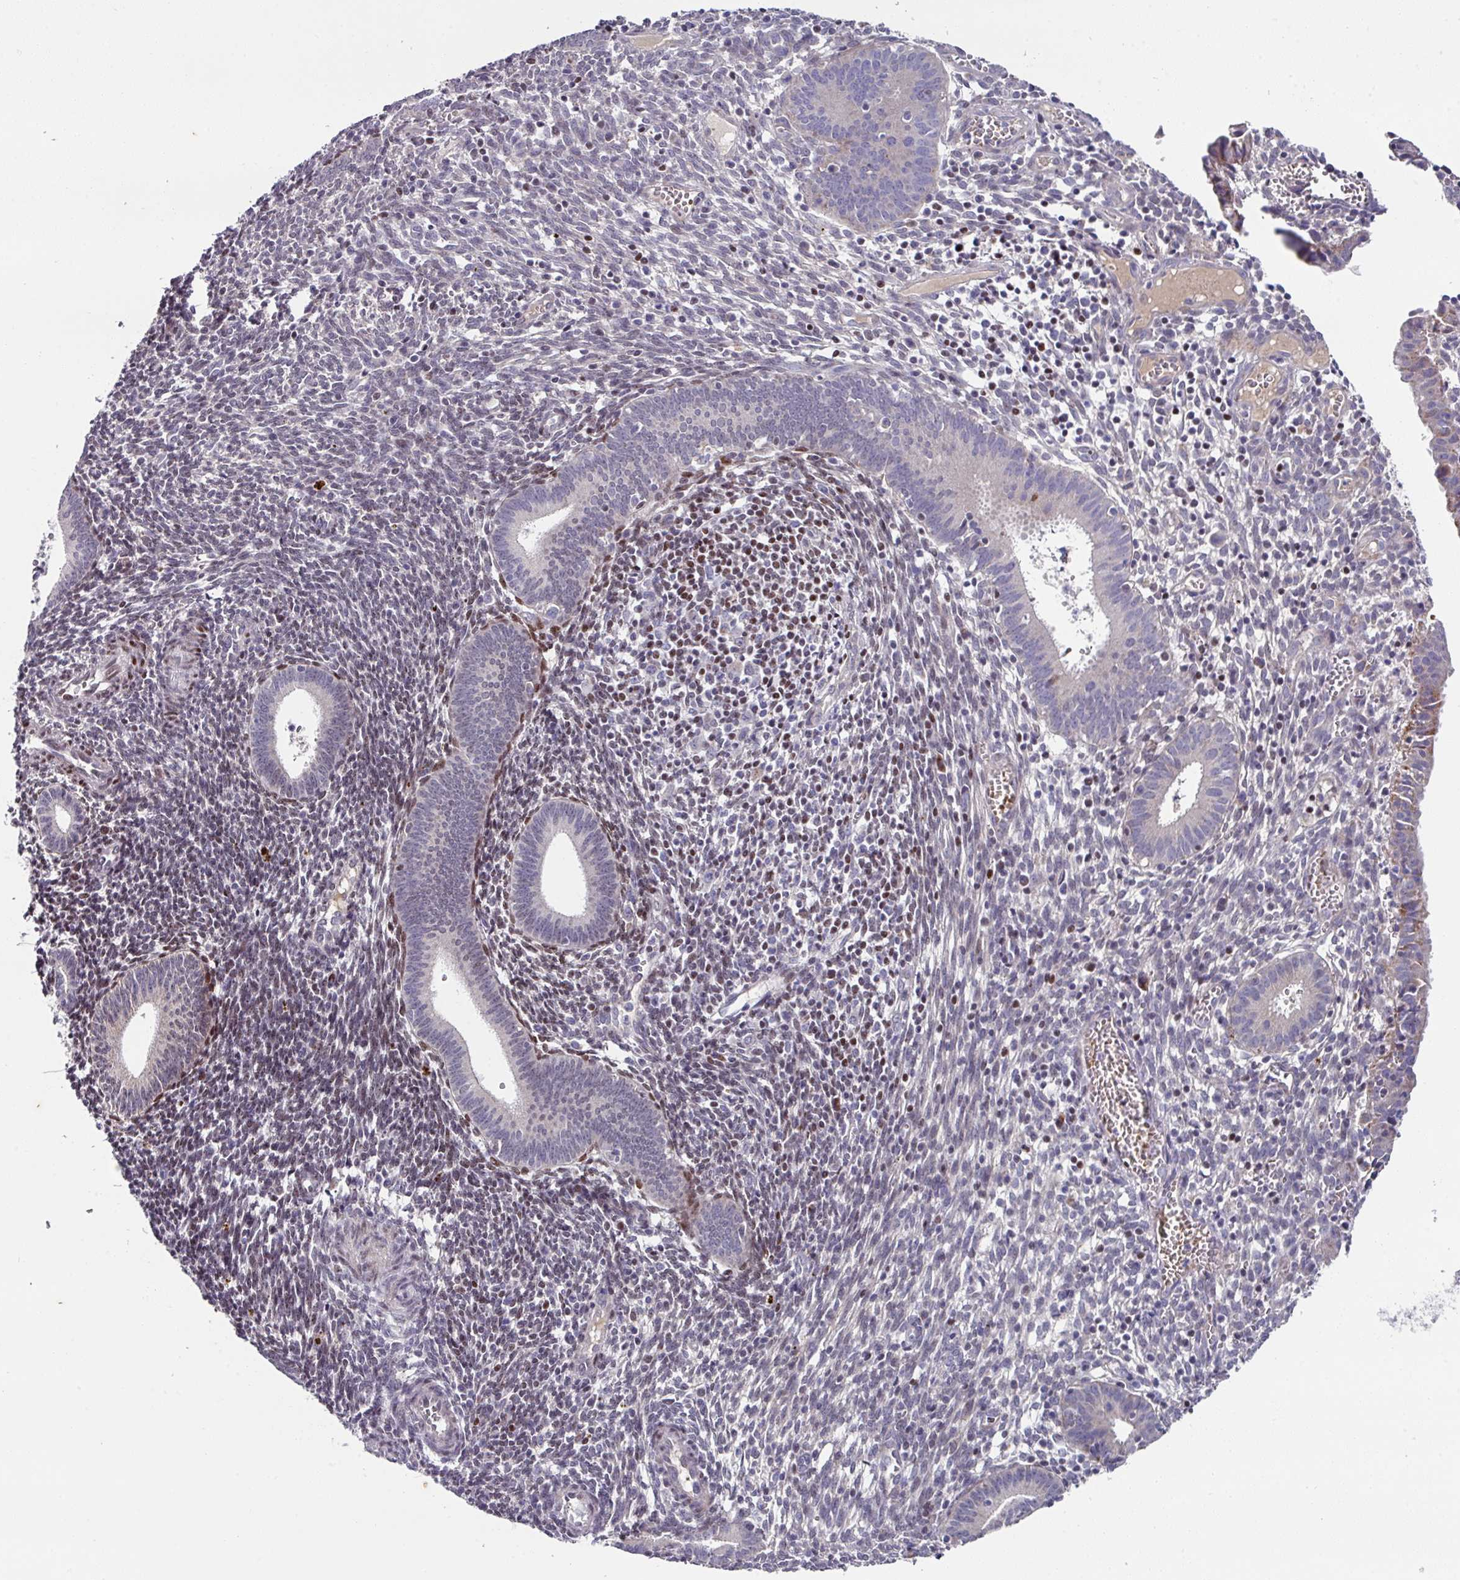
{"staining": {"intensity": "negative", "quantity": "none", "location": "none"}, "tissue": "endometrium", "cell_type": "Cells in endometrial stroma", "image_type": "normal", "snomed": [{"axis": "morphology", "description": "Normal tissue, NOS"}, {"axis": "topography", "description": "Endometrium"}], "caption": "Immunohistochemical staining of unremarkable endometrium demonstrates no significant expression in cells in endometrial stroma.", "gene": "CBX7", "patient": {"sex": "female", "age": 41}}